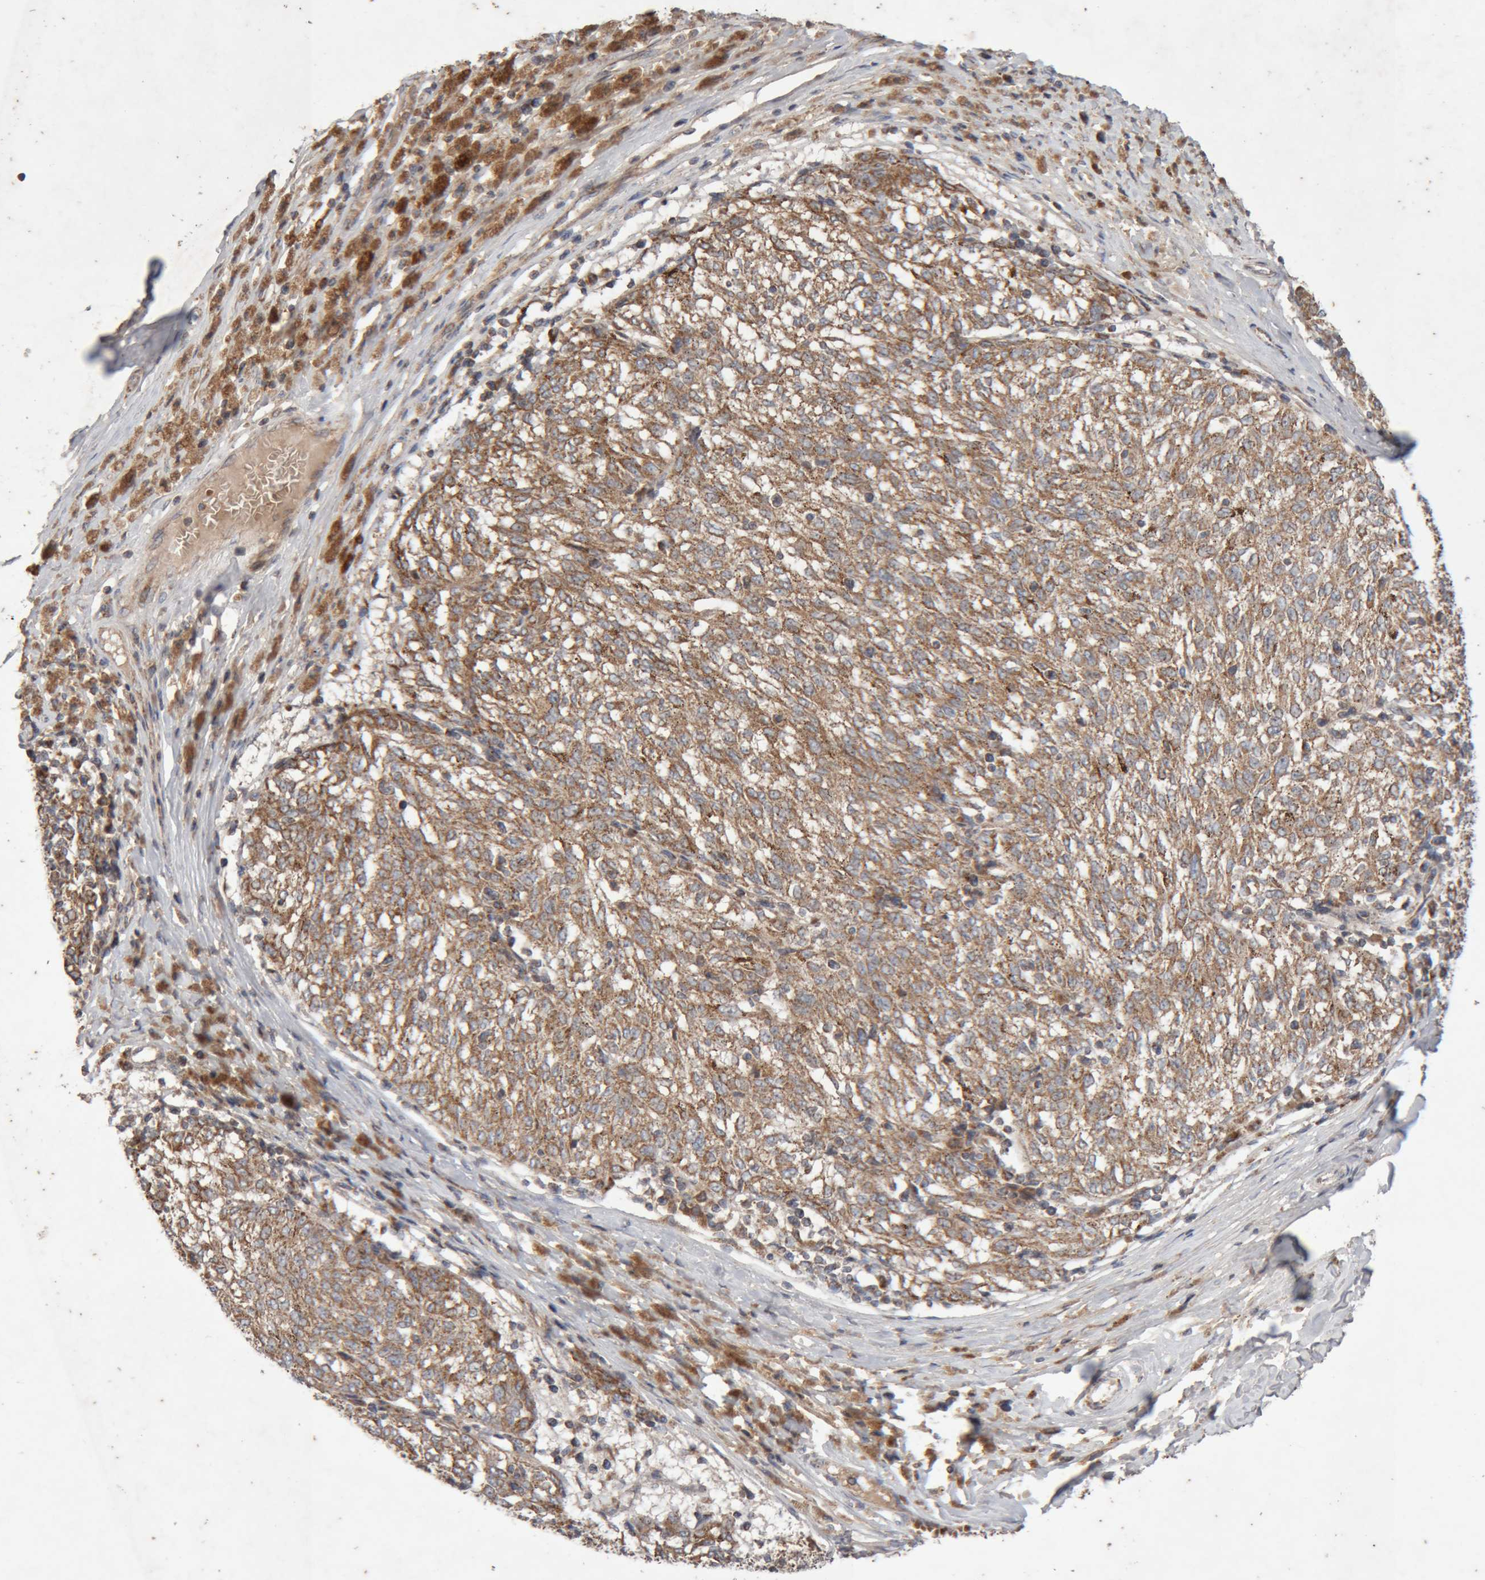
{"staining": {"intensity": "moderate", "quantity": ">75%", "location": "cytoplasmic/membranous"}, "tissue": "melanoma", "cell_type": "Tumor cells", "image_type": "cancer", "snomed": [{"axis": "morphology", "description": "Malignant melanoma, NOS"}, {"axis": "topography", "description": "Skin"}], "caption": "DAB immunohistochemical staining of human malignant melanoma exhibits moderate cytoplasmic/membranous protein expression in approximately >75% of tumor cells. (DAB = brown stain, brightfield microscopy at high magnification).", "gene": "KIF21B", "patient": {"sex": "female", "age": 72}}